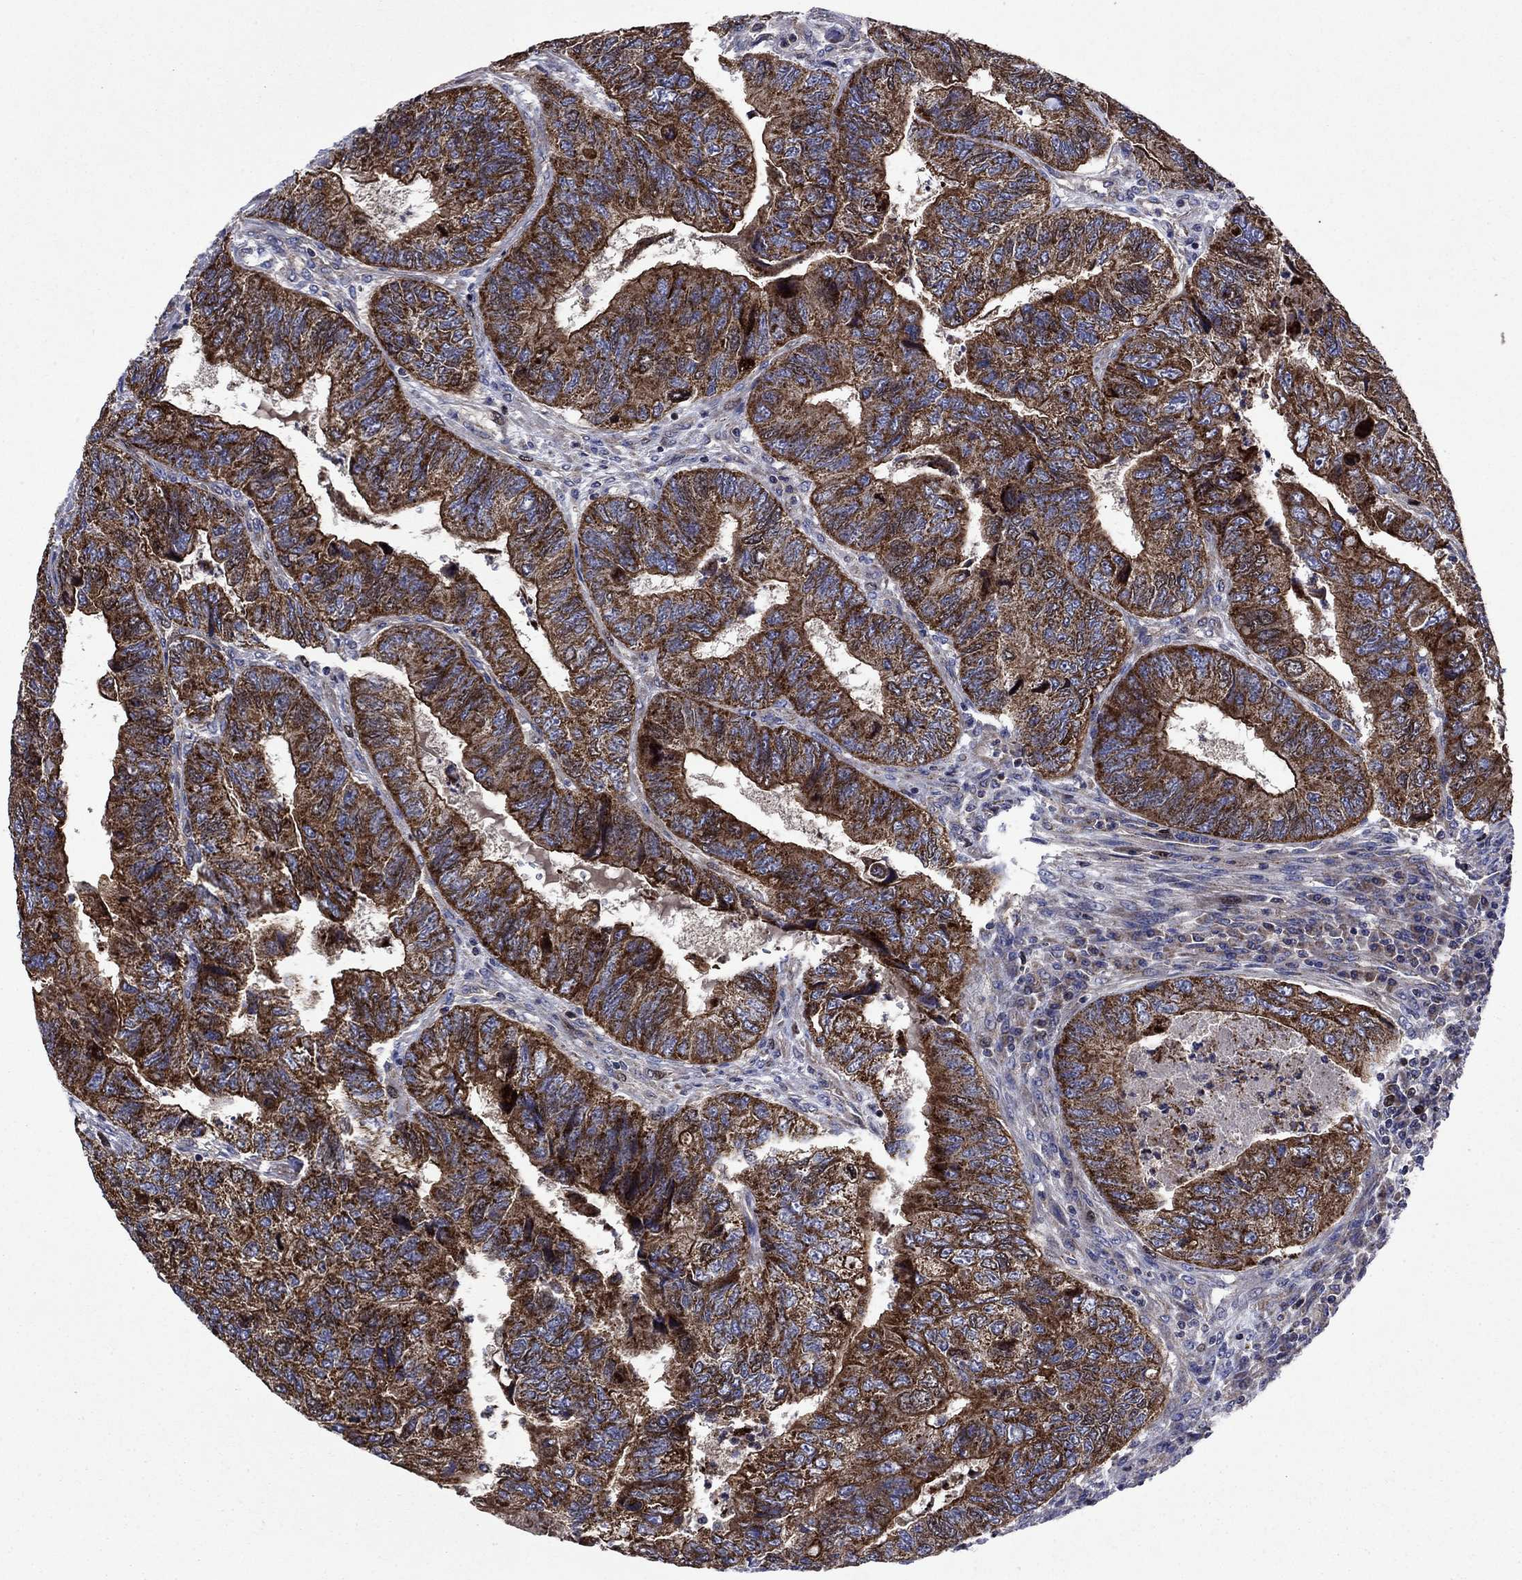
{"staining": {"intensity": "strong", "quantity": ">75%", "location": "cytoplasmic/membranous"}, "tissue": "colorectal cancer", "cell_type": "Tumor cells", "image_type": "cancer", "snomed": [{"axis": "morphology", "description": "Adenocarcinoma, NOS"}, {"axis": "topography", "description": "Colon"}], "caption": "IHC of human colorectal adenocarcinoma reveals high levels of strong cytoplasmic/membranous positivity in about >75% of tumor cells. The protein of interest is stained brown, and the nuclei are stained in blue (DAB IHC with brightfield microscopy, high magnification).", "gene": "KIF22", "patient": {"sex": "female", "age": 67}}